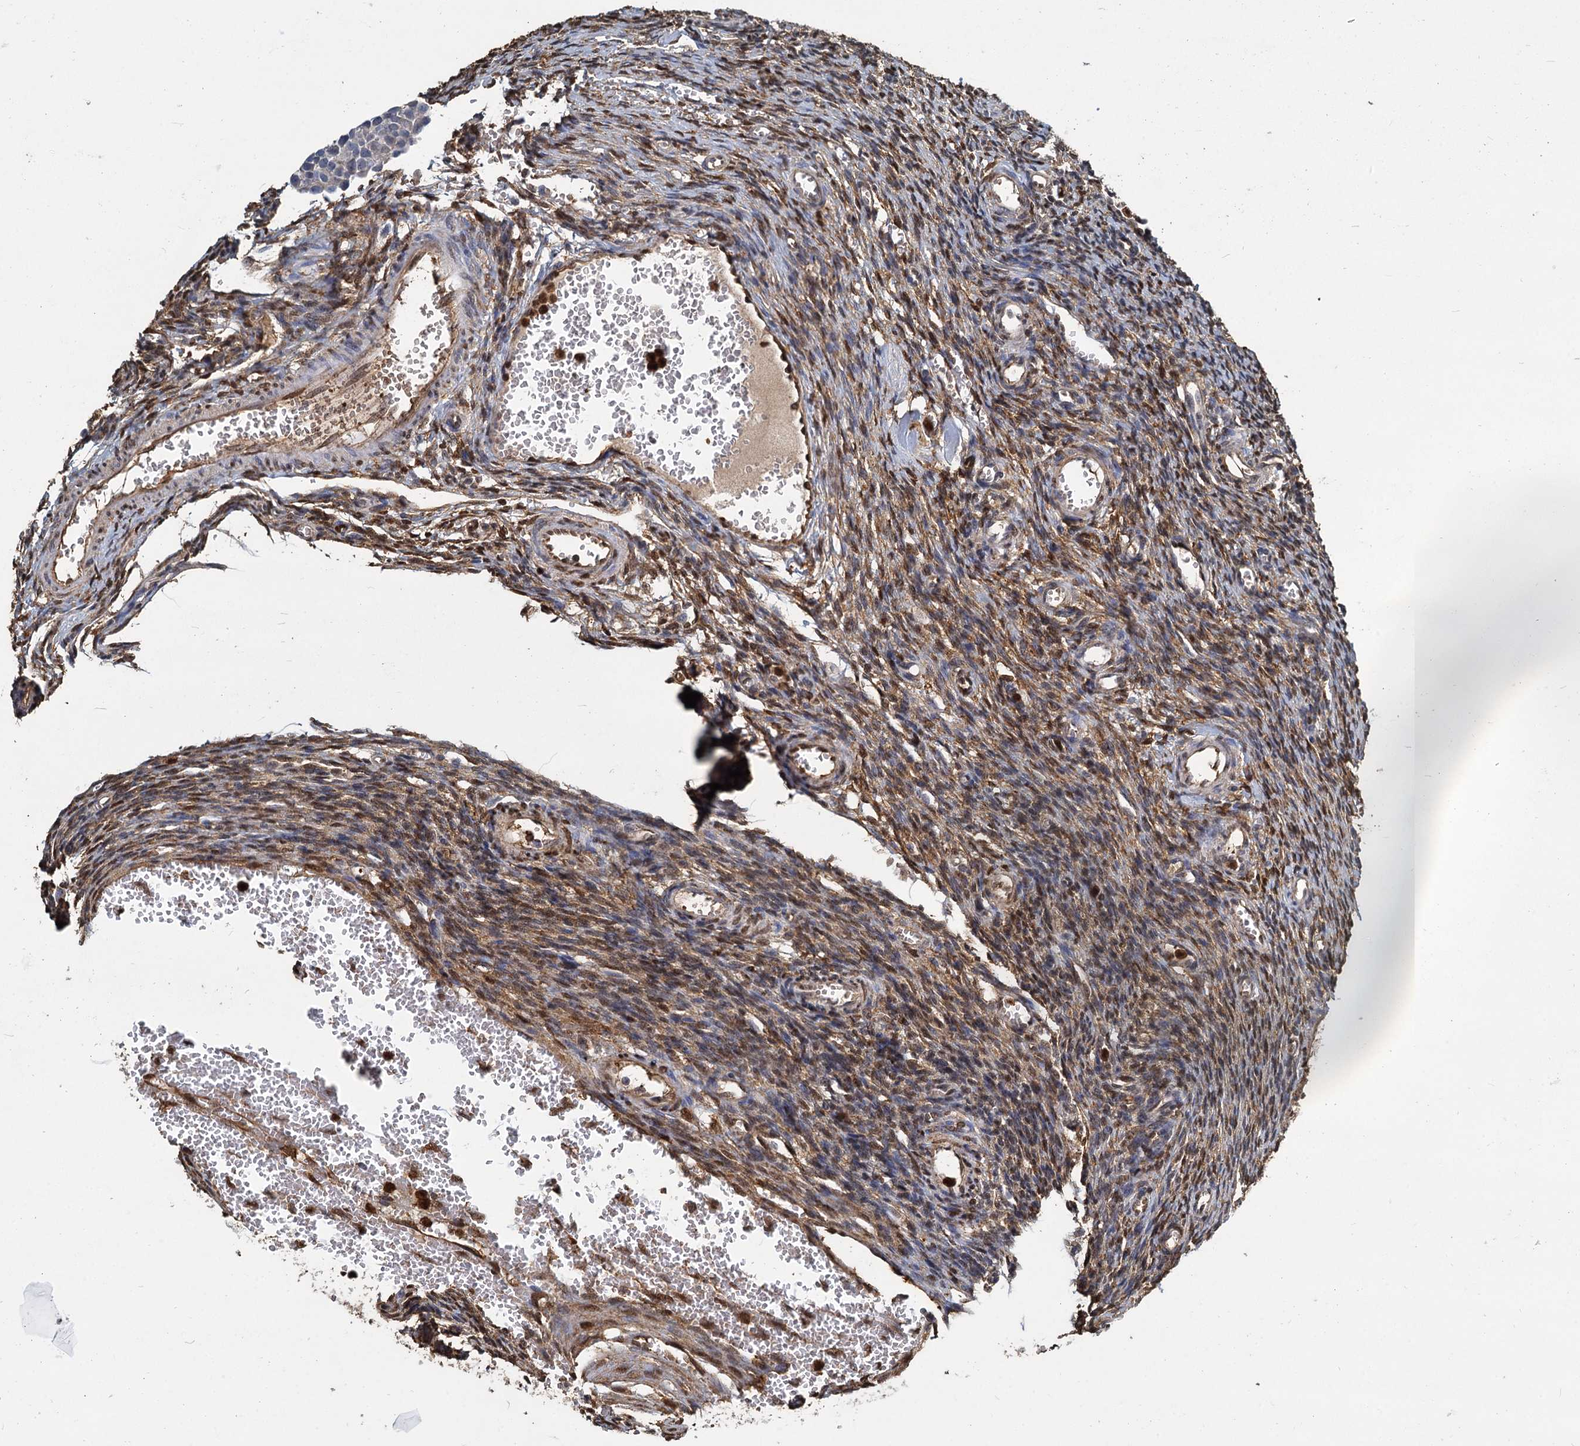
{"staining": {"intensity": "moderate", "quantity": ">75%", "location": "cytoplasmic/membranous,nuclear"}, "tissue": "ovary", "cell_type": "Ovarian stroma cells", "image_type": "normal", "snomed": [{"axis": "morphology", "description": "Normal tissue, NOS"}, {"axis": "topography", "description": "Ovary"}], "caption": "A medium amount of moderate cytoplasmic/membranous,nuclear staining is appreciated in approximately >75% of ovarian stroma cells in benign ovary.", "gene": "S100A6", "patient": {"sex": "female", "age": 39}}